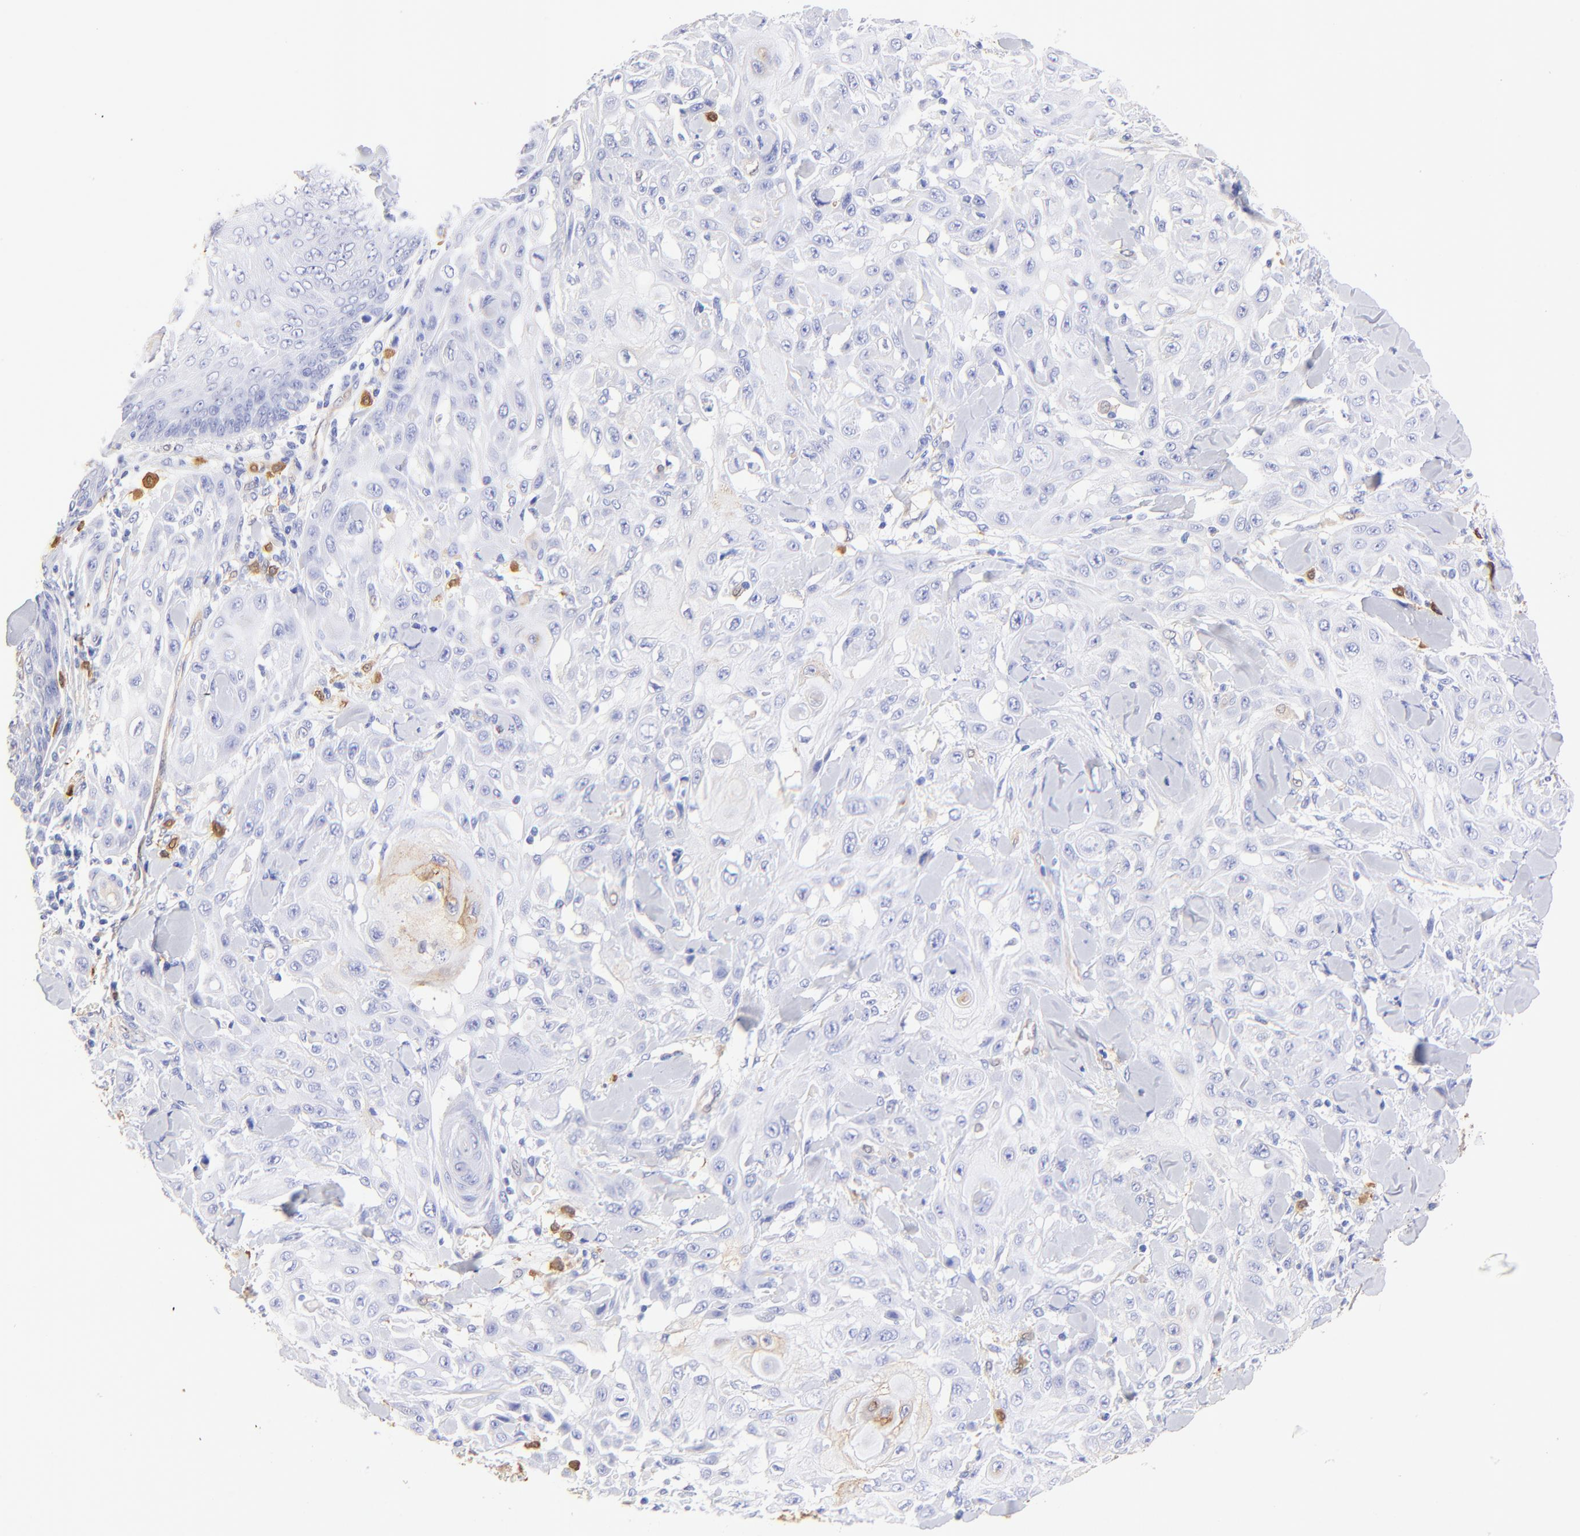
{"staining": {"intensity": "weak", "quantity": "<25%", "location": "cytoplasmic/membranous"}, "tissue": "skin cancer", "cell_type": "Tumor cells", "image_type": "cancer", "snomed": [{"axis": "morphology", "description": "Squamous cell carcinoma, NOS"}, {"axis": "topography", "description": "Skin"}], "caption": "Squamous cell carcinoma (skin) was stained to show a protein in brown. There is no significant positivity in tumor cells.", "gene": "ALDH1A1", "patient": {"sex": "male", "age": 24}}